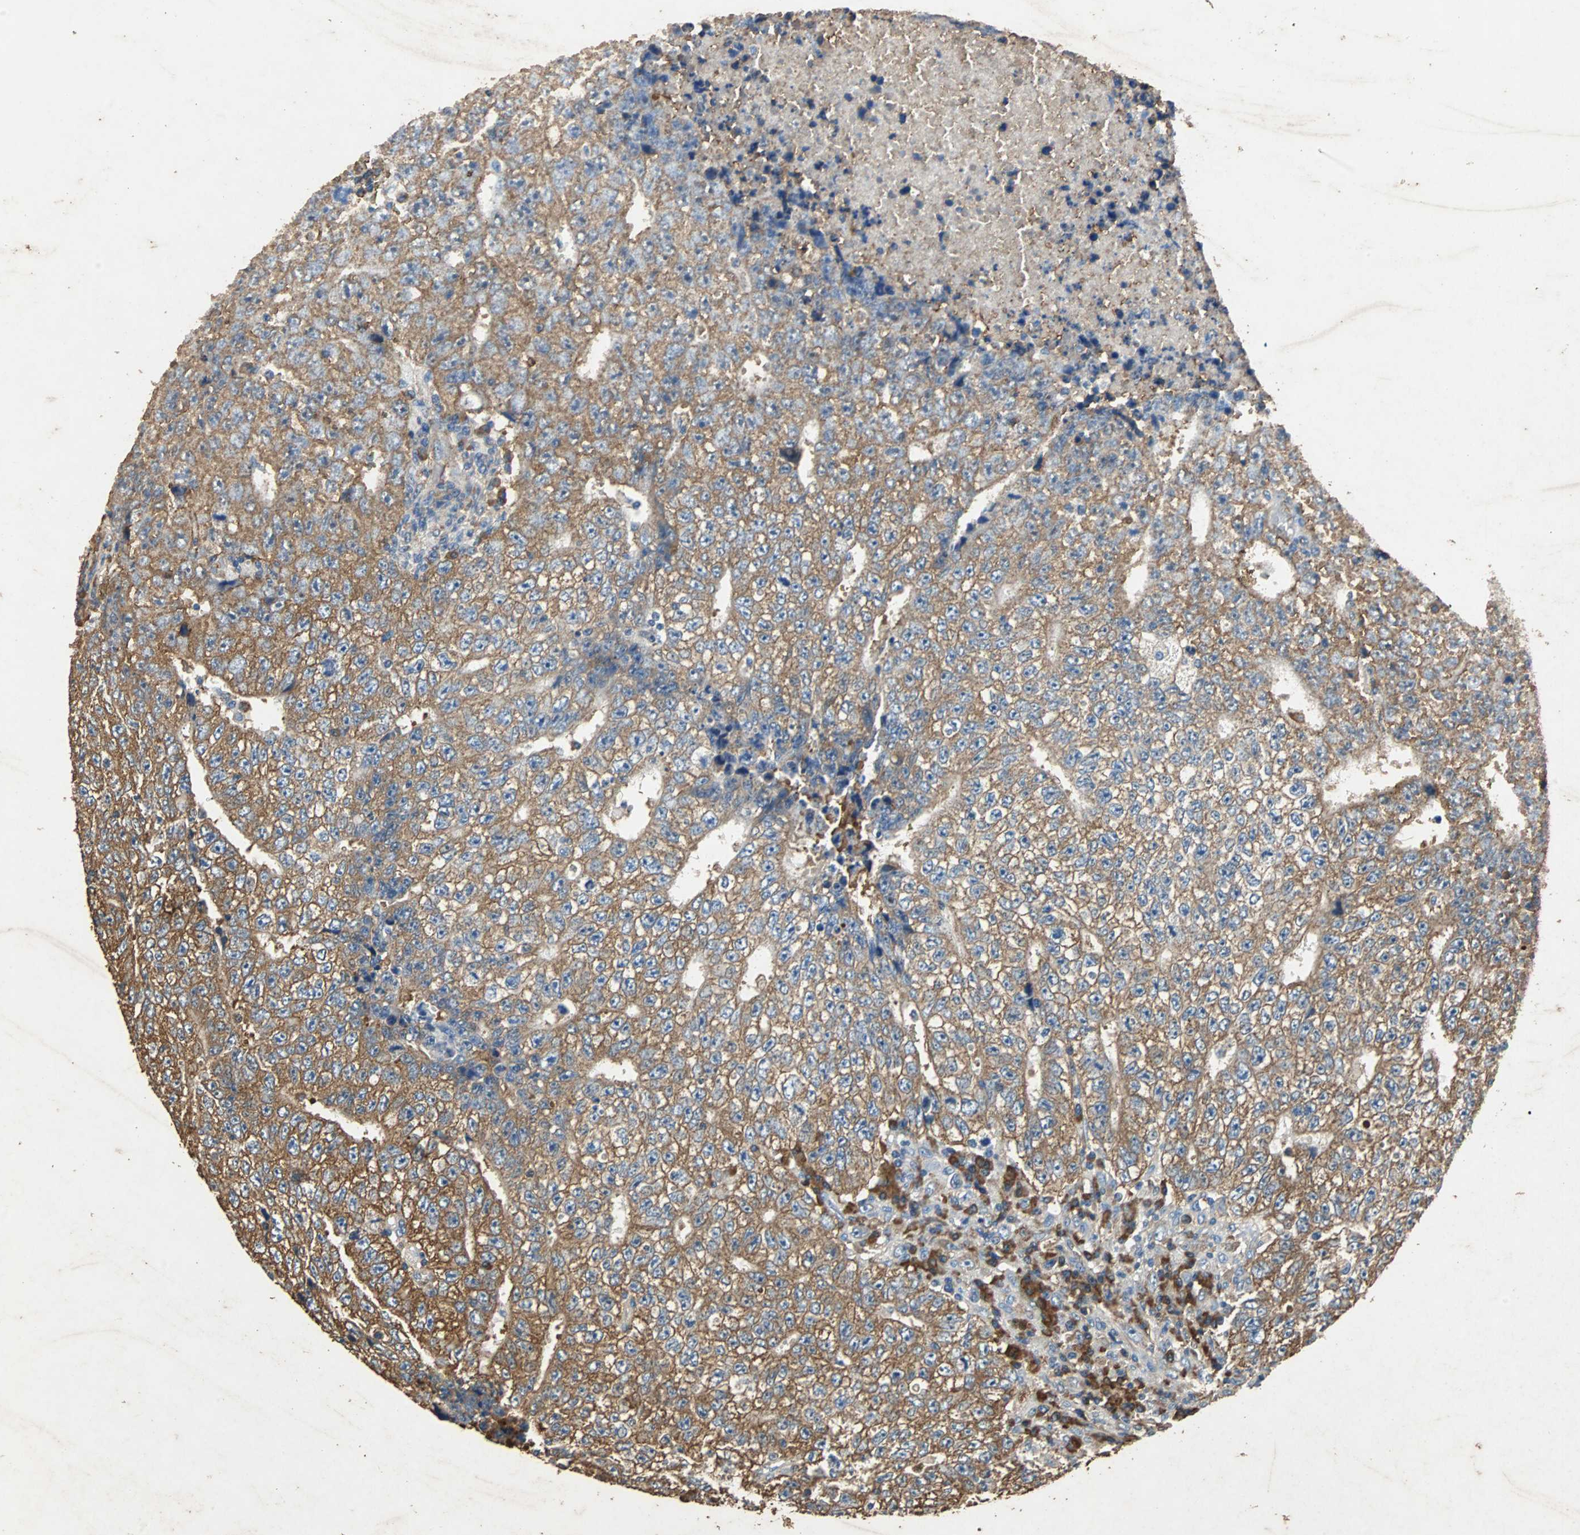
{"staining": {"intensity": "moderate", "quantity": ">75%", "location": "cytoplasmic/membranous"}, "tissue": "testis cancer", "cell_type": "Tumor cells", "image_type": "cancer", "snomed": [{"axis": "morphology", "description": "Necrosis, NOS"}, {"axis": "morphology", "description": "Carcinoma, Embryonal, NOS"}, {"axis": "topography", "description": "Testis"}], "caption": "Moderate cytoplasmic/membranous protein expression is seen in about >75% of tumor cells in testis embryonal carcinoma.", "gene": "NAA10", "patient": {"sex": "male", "age": 19}}